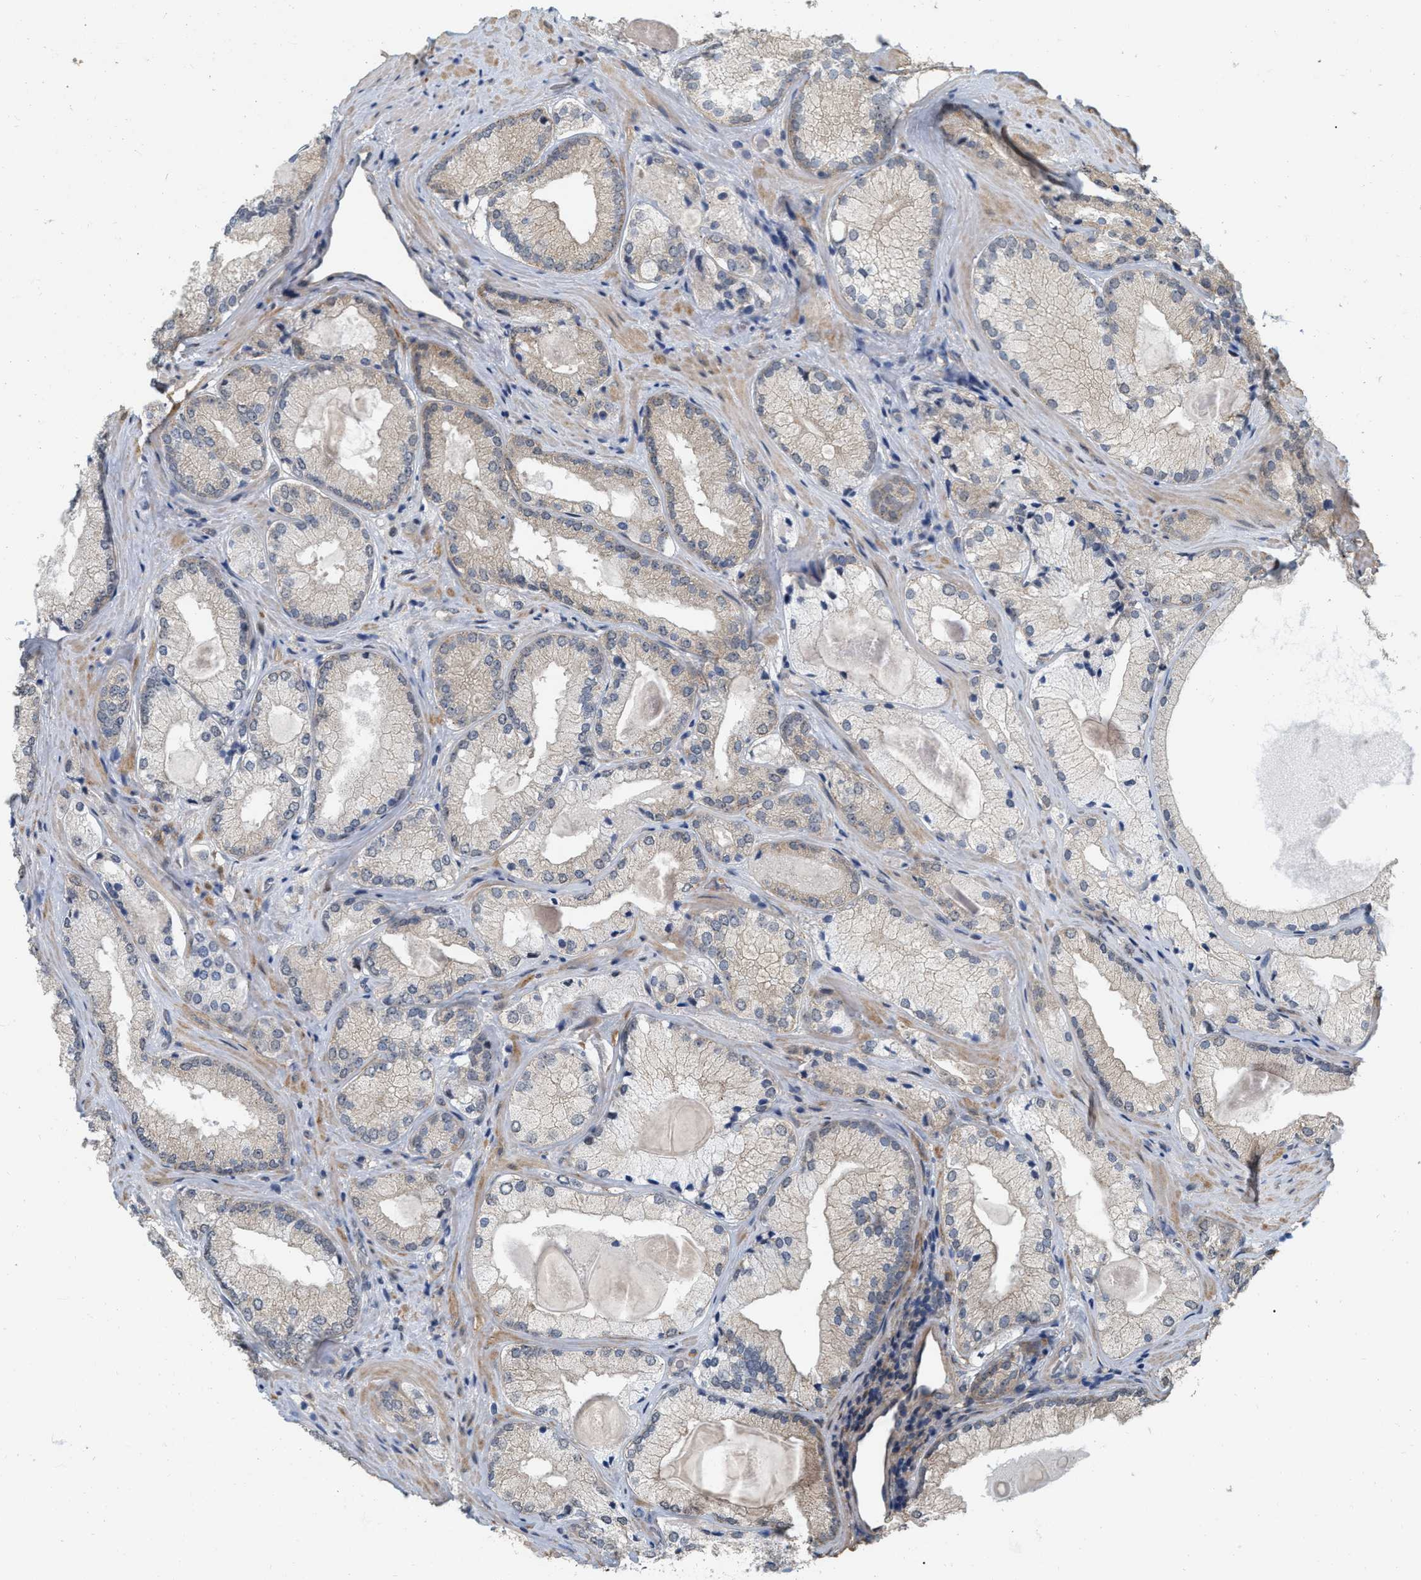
{"staining": {"intensity": "negative", "quantity": "none", "location": "none"}, "tissue": "prostate cancer", "cell_type": "Tumor cells", "image_type": "cancer", "snomed": [{"axis": "morphology", "description": "Adenocarcinoma, Low grade"}, {"axis": "topography", "description": "Prostate"}], "caption": "Immunohistochemical staining of human prostate cancer (low-grade adenocarcinoma) displays no significant expression in tumor cells.", "gene": "RUVBL1", "patient": {"sex": "male", "age": 65}}